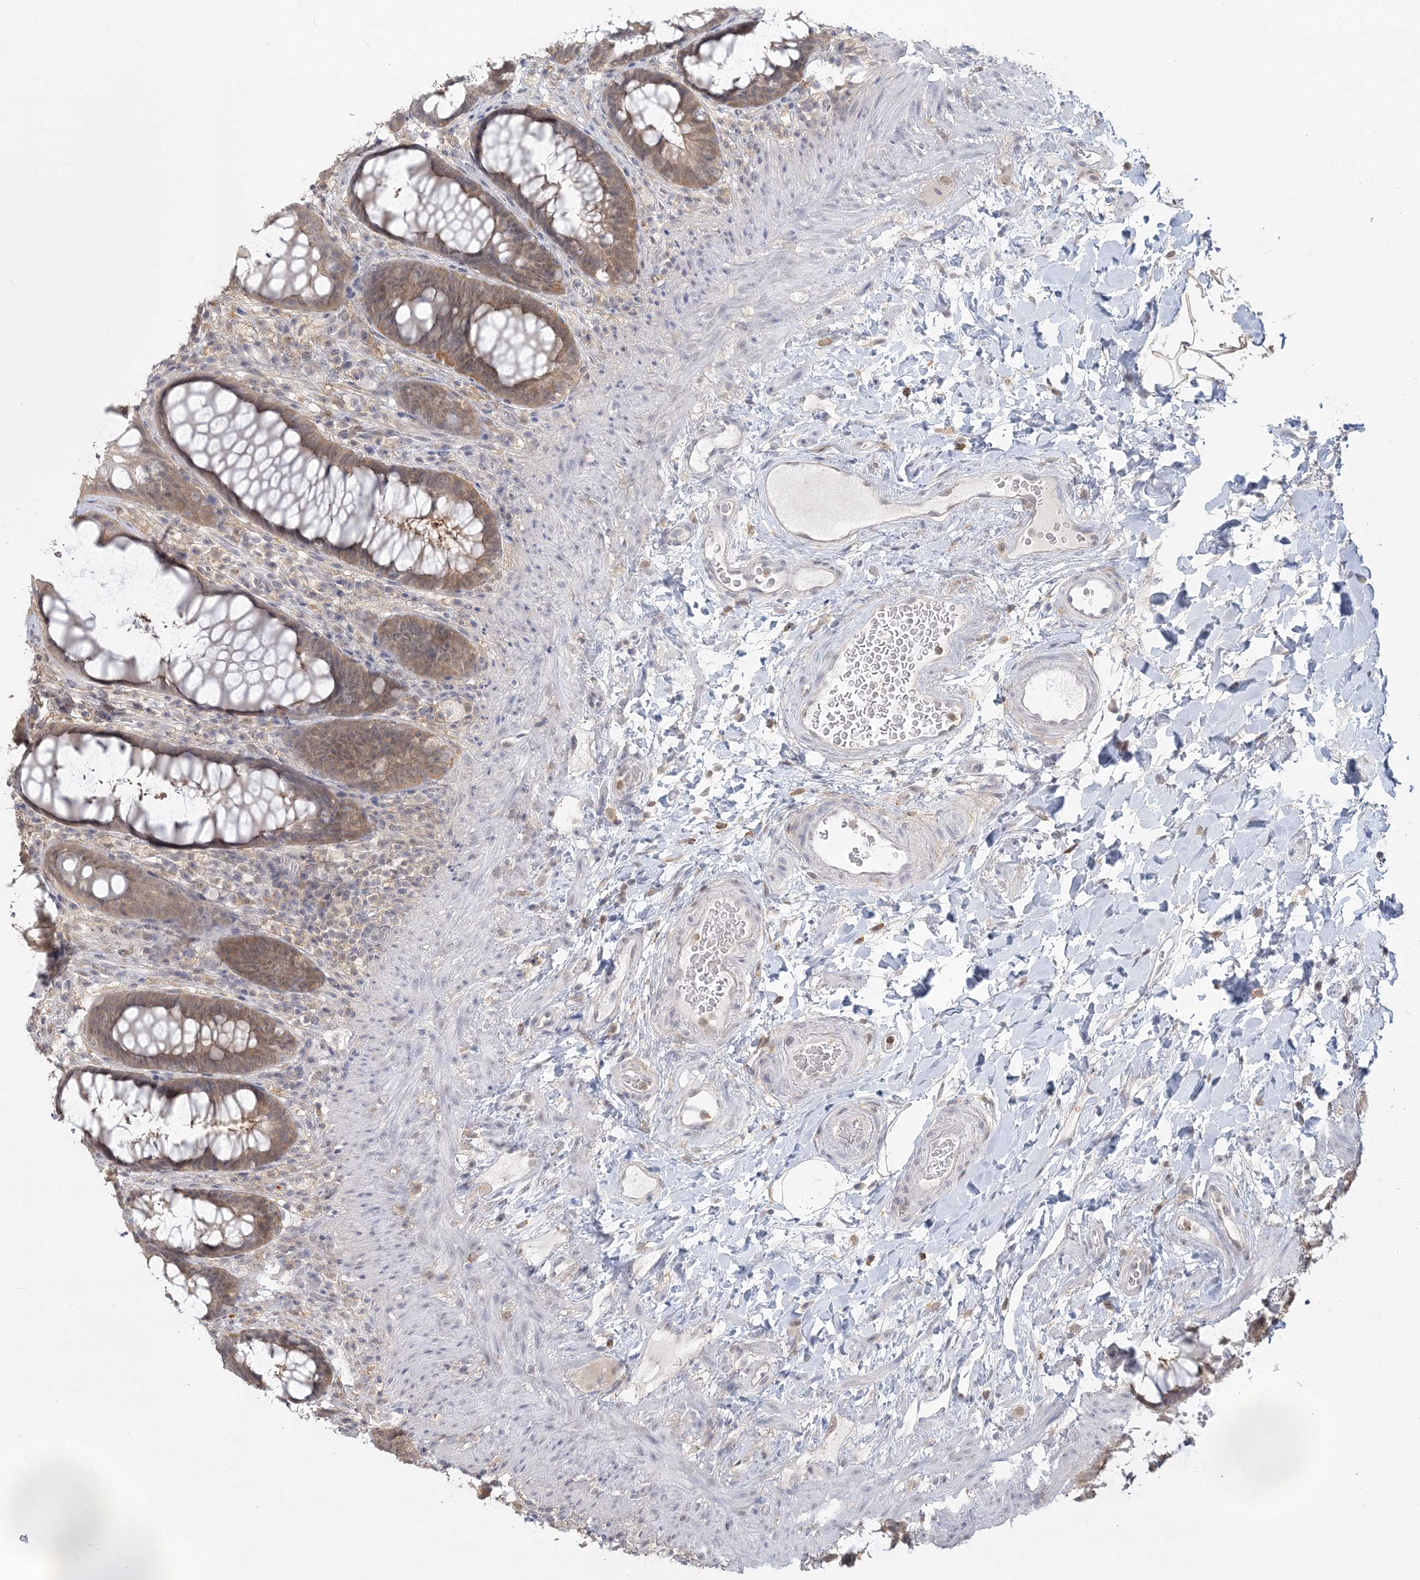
{"staining": {"intensity": "moderate", "quantity": ">75%", "location": "cytoplasmic/membranous"}, "tissue": "rectum", "cell_type": "Glandular cells", "image_type": "normal", "snomed": [{"axis": "morphology", "description": "Normal tissue, NOS"}, {"axis": "topography", "description": "Rectum"}], "caption": "This is a histology image of IHC staining of benign rectum, which shows moderate expression in the cytoplasmic/membranous of glandular cells.", "gene": "ANKS1A", "patient": {"sex": "female", "age": 46}}